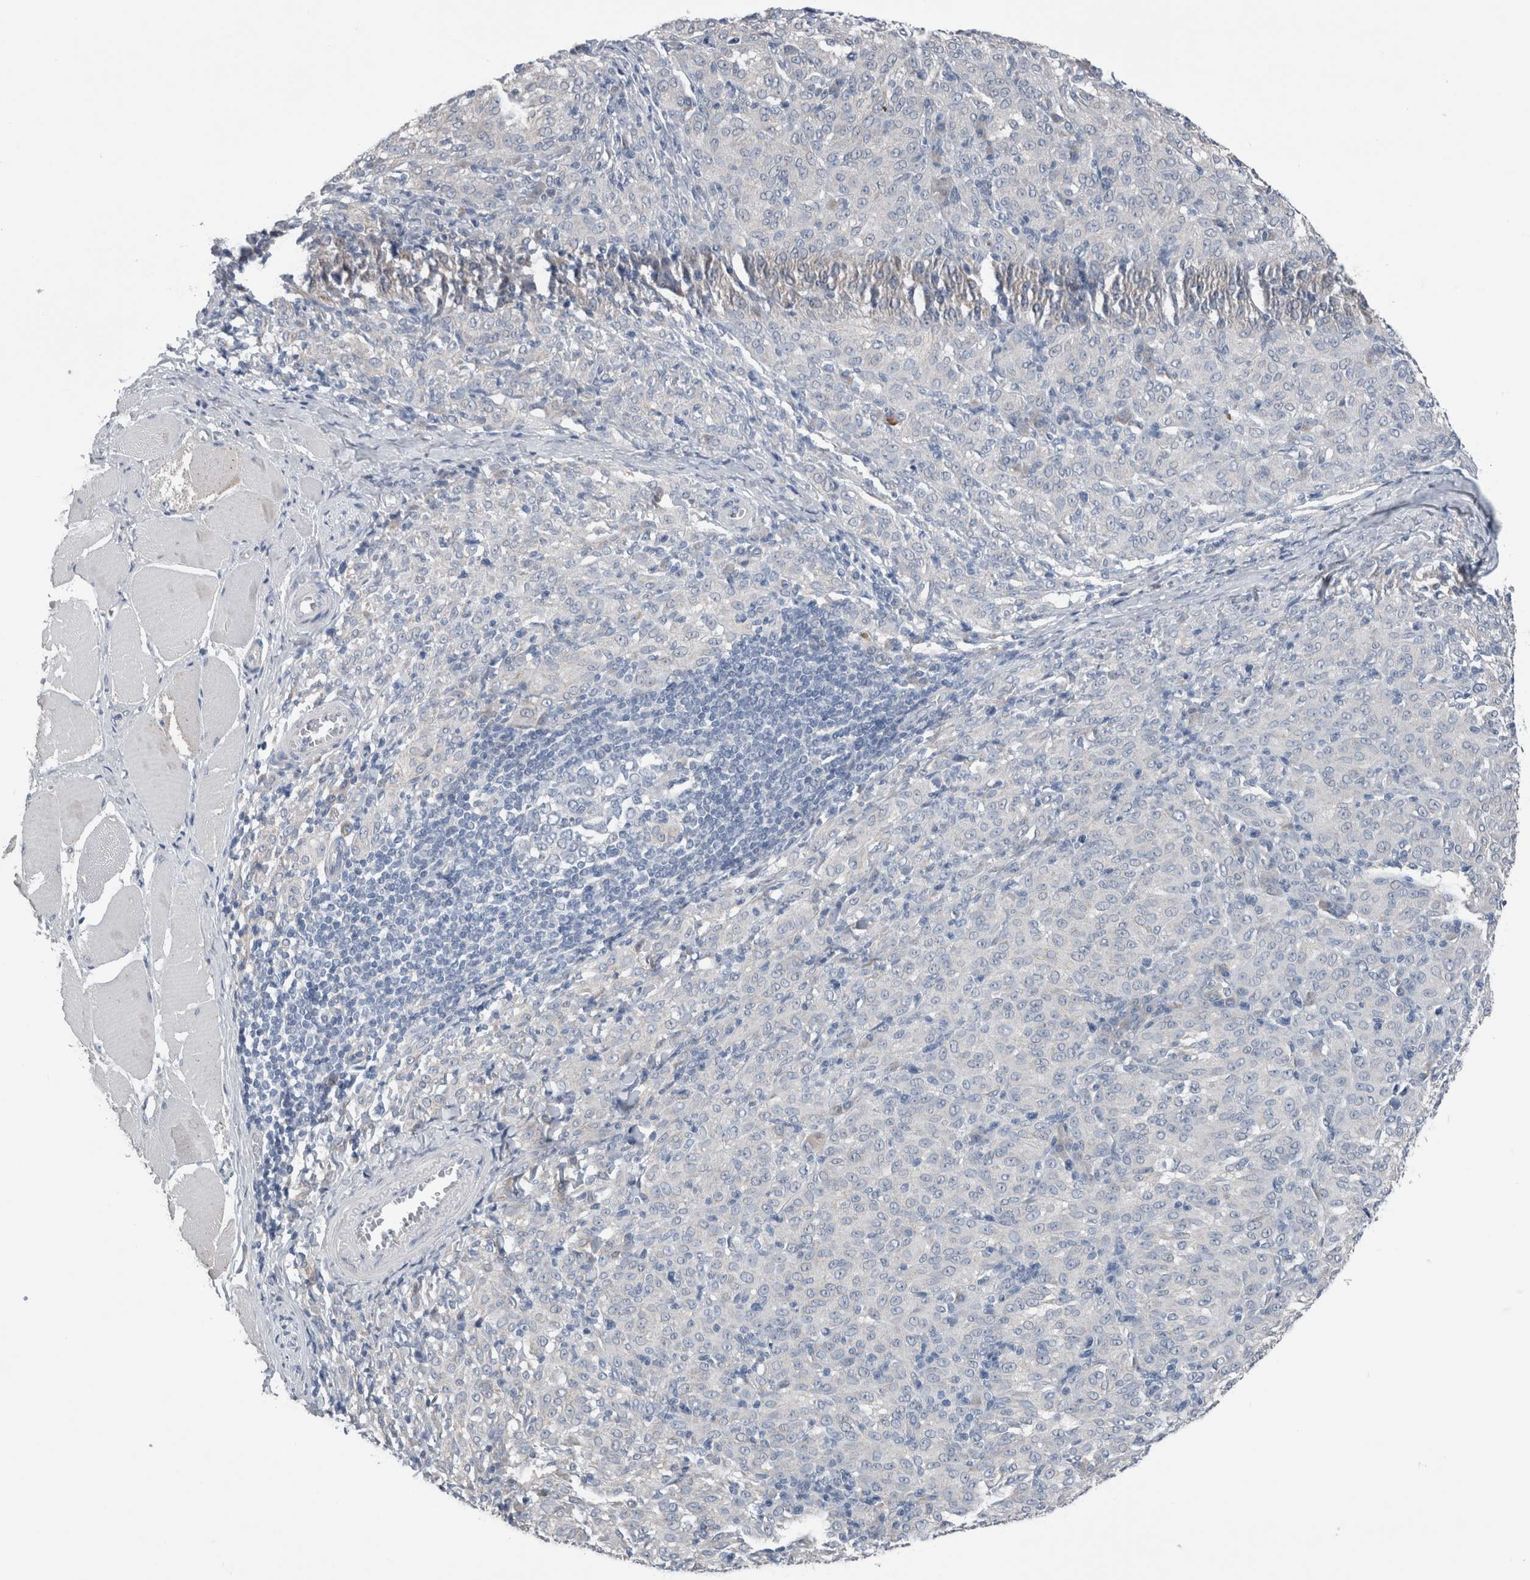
{"staining": {"intensity": "negative", "quantity": "none", "location": "none"}, "tissue": "melanoma", "cell_type": "Tumor cells", "image_type": "cancer", "snomed": [{"axis": "morphology", "description": "Malignant melanoma, NOS"}, {"axis": "topography", "description": "Skin"}], "caption": "An immunohistochemistry image of malignant melanoma is shown. There is no staining in tumor cells of malignant melanoma.", "gene": "CRNN", "patient": {"sex": "female", "age": 72}}